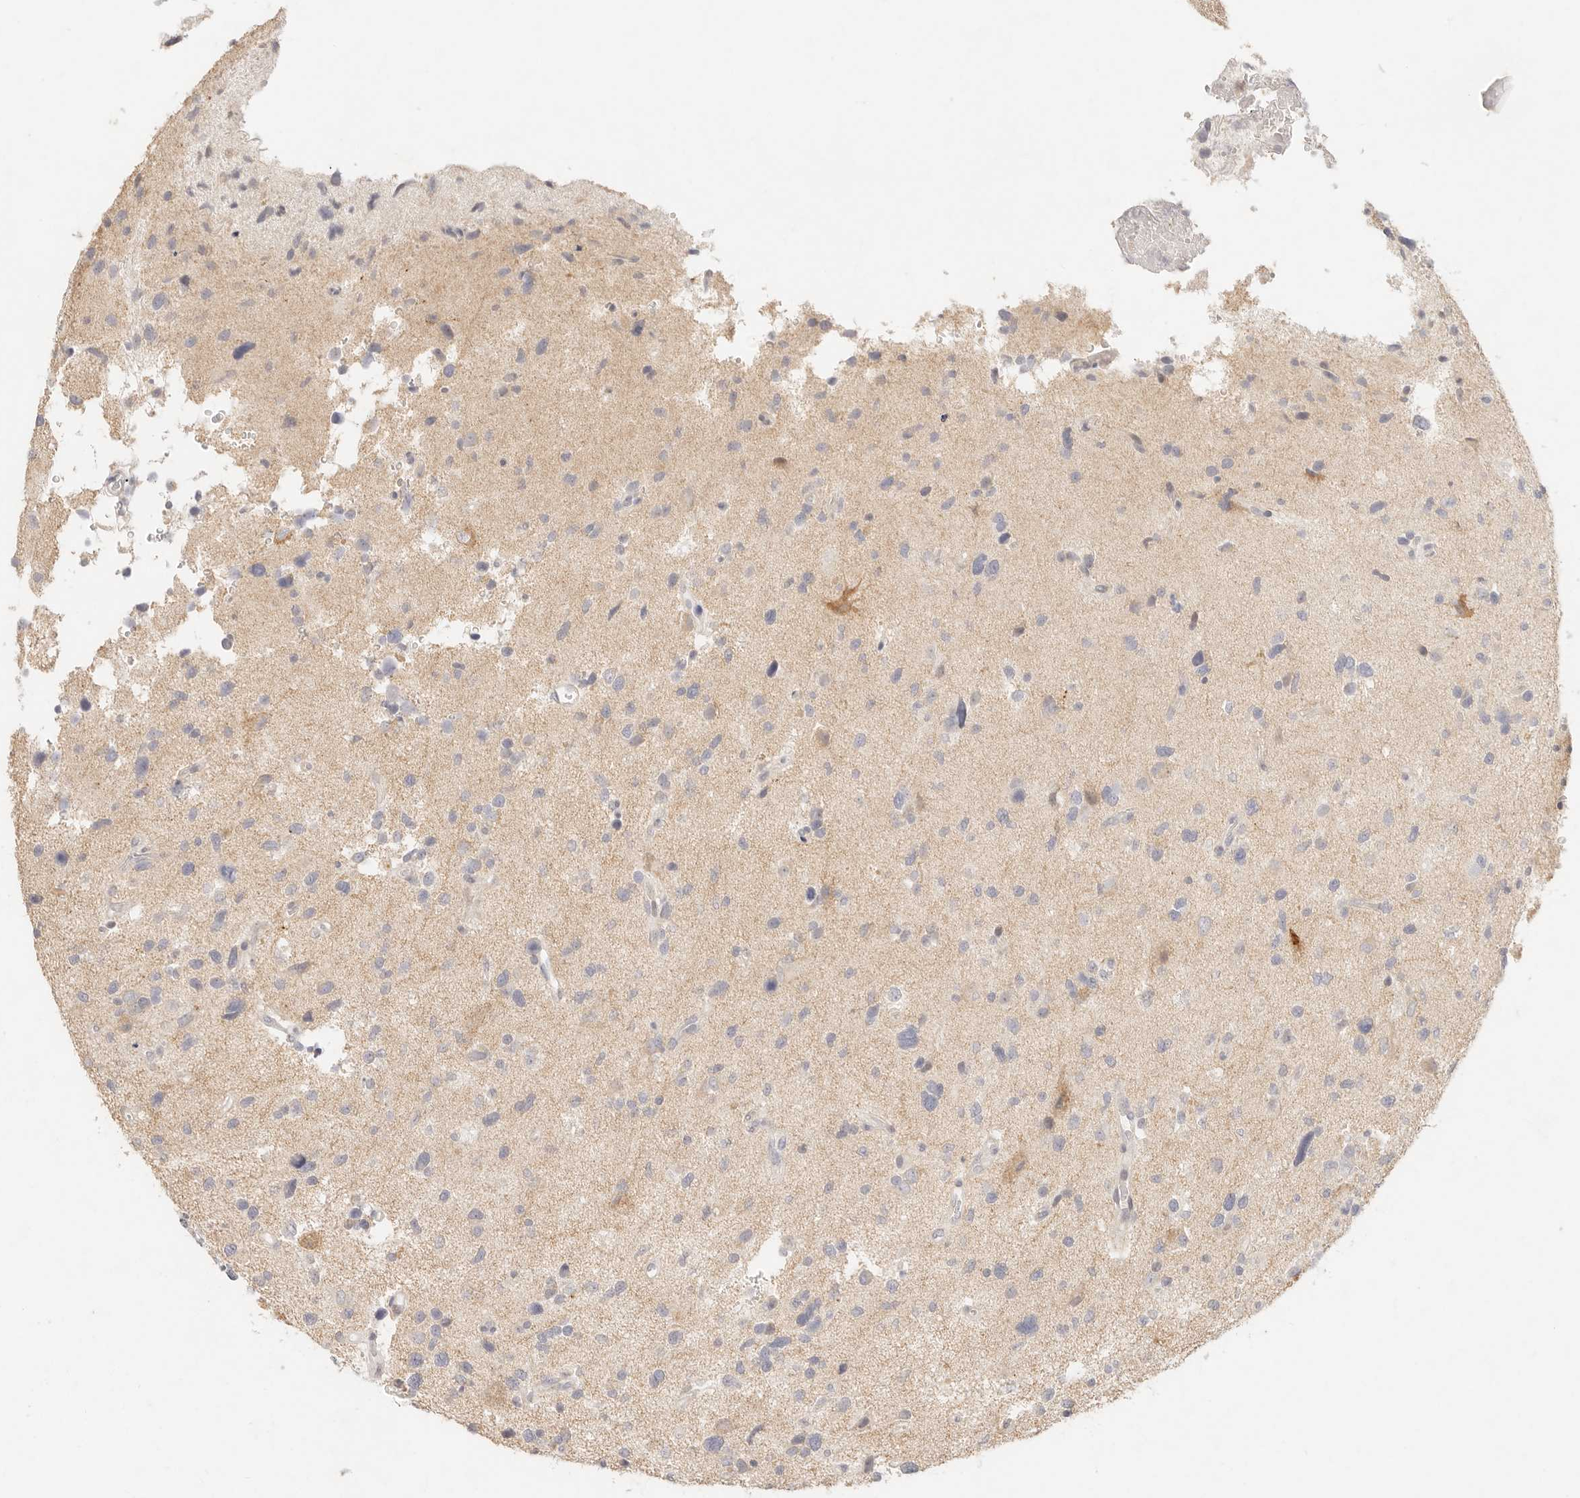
{"staining": {"intensity": "negative", "quantity": "none", "location": "none"}, "tissue": "glioma", "cell_type": "Tumor cells", "image_type": "cancer", "snomed": [{"axis": "morphology", "description": "Glioma, malignant, High grade"}, {"axis": "topography", "description": "Brain"}], "caption": "Tumor cells are negative for protein expression in human glioma. Nuclei are stained in blue.", "gene": "GPR156", "patient": {"sex": "male", "age": 33}}